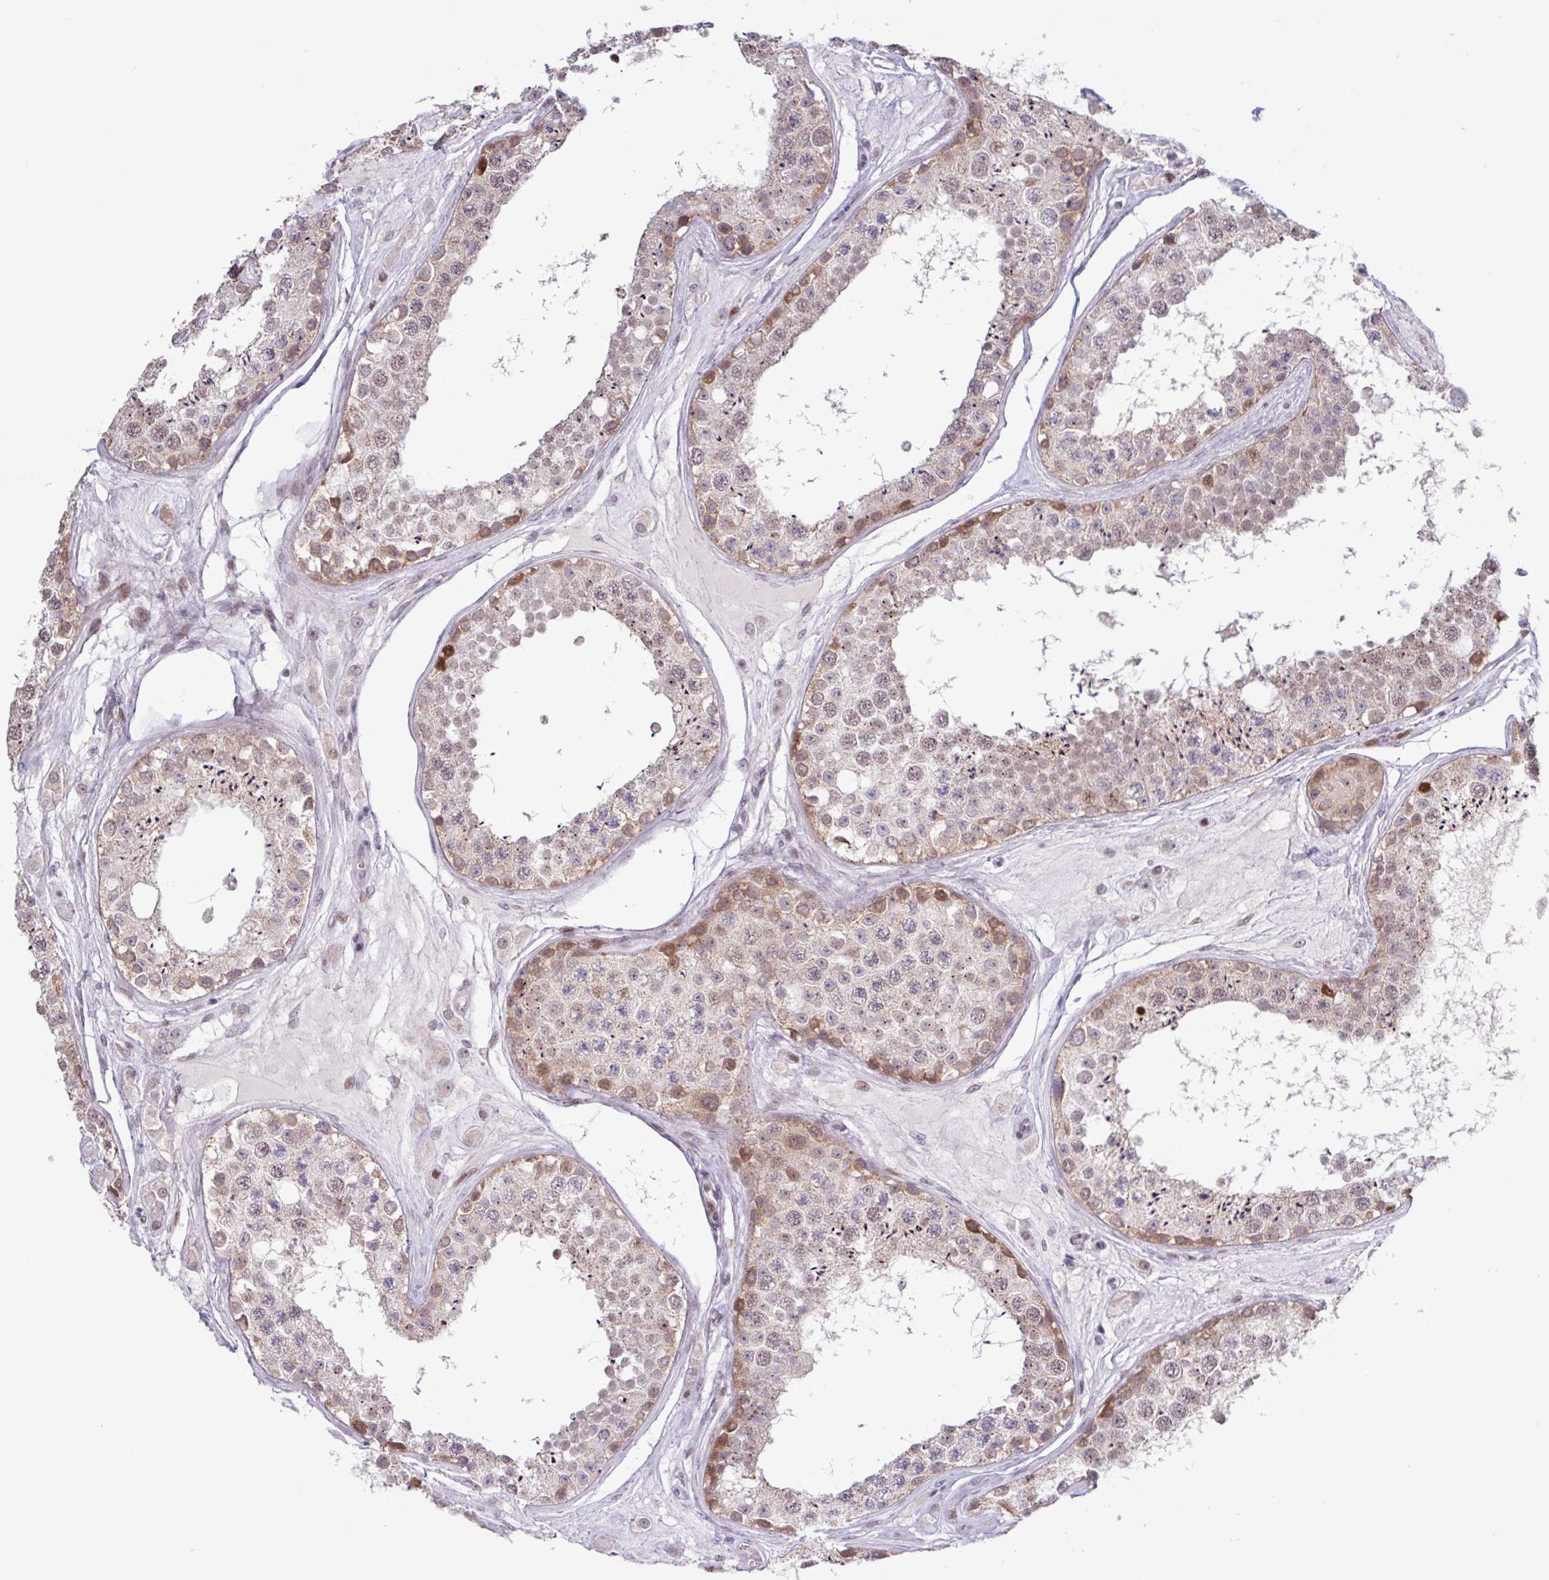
{"staining": {"intensity": "moderate", "quantity": "25%-75%", "location": "cytoplasmic/membranous,nuclear"}, "tissue": "testis", "cell_type": "Cells in seminiferous ducts", "image_type": "normal", "snomed": [{"axis": "morphology", "description": "Normal tissue, NOS"}, {"axis": "topography", "description": "Testis"}], "caption": "Immunohistochemical staining of normal human testis reveals 25%-75% levels of moderate cytoplasmic/membranous,nuclear protein staining in about 25%-75% of cells in seminiferous ducts. The staining was performed using DAB (3,3'-diaminobenzidine), with brown indicating positive protein expression. Nuclei are stained blue with hematoxylin.", "gene": "RTL3", "patient": {"sex": "male", "age": 25}}